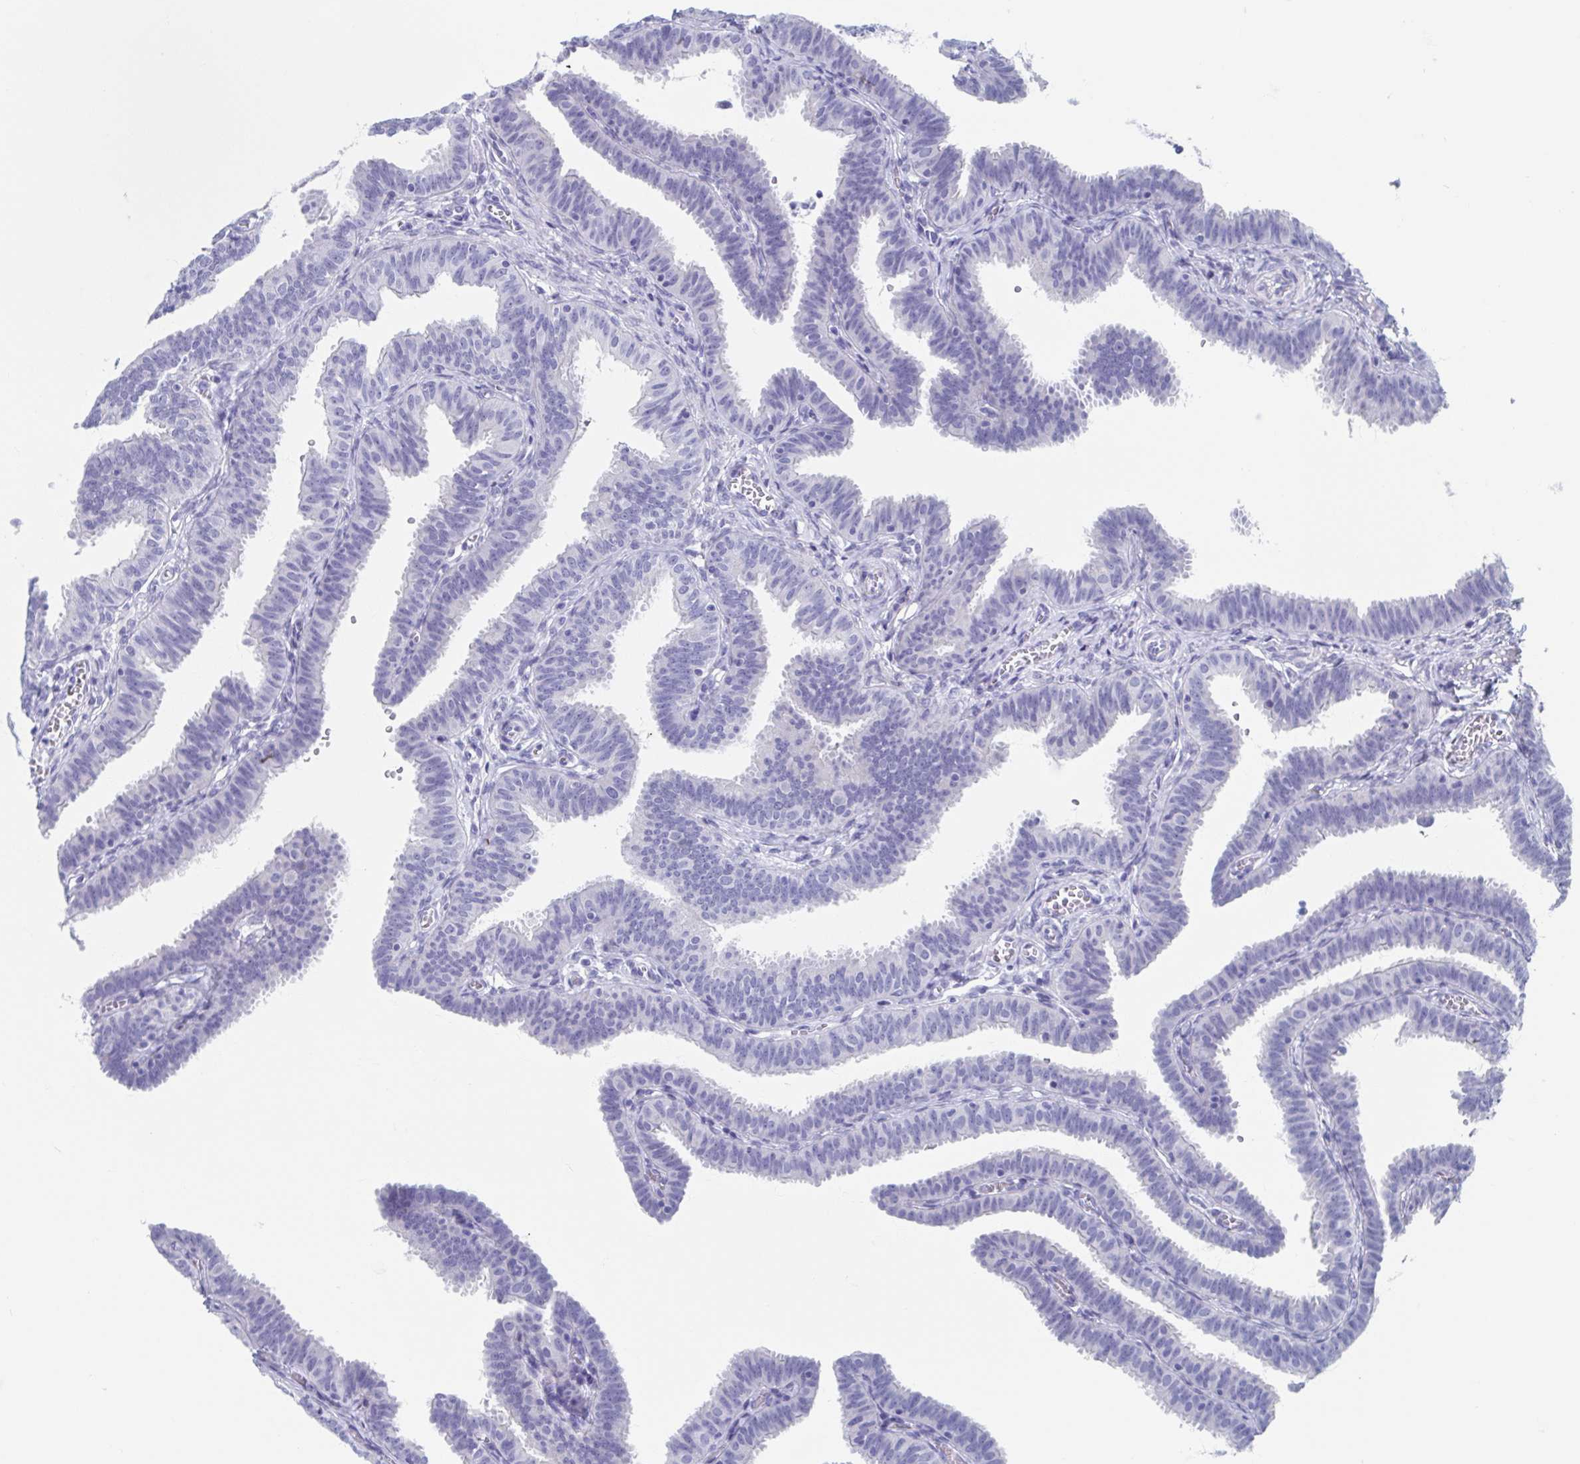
{"staining": {"intensity": "negative", "quantity": "none", "location": "none"}, "tissue": "fallopian tube", "cell_type": "Glandular cells", "image_type": "normal", "snomed": [{"axis": "morphology", "description": "Normal tissue, NOS"}, {"axis": "topography", "description": "Fallopian tube"}], "caption": "A high-resolution histopathology image shows immunohistochemistry staining of normal fallopian tube, which shows no significant positivity in glandular cells.", "gene": "SHCBP1L", "patient": {"sex": "female", "age": 25}}